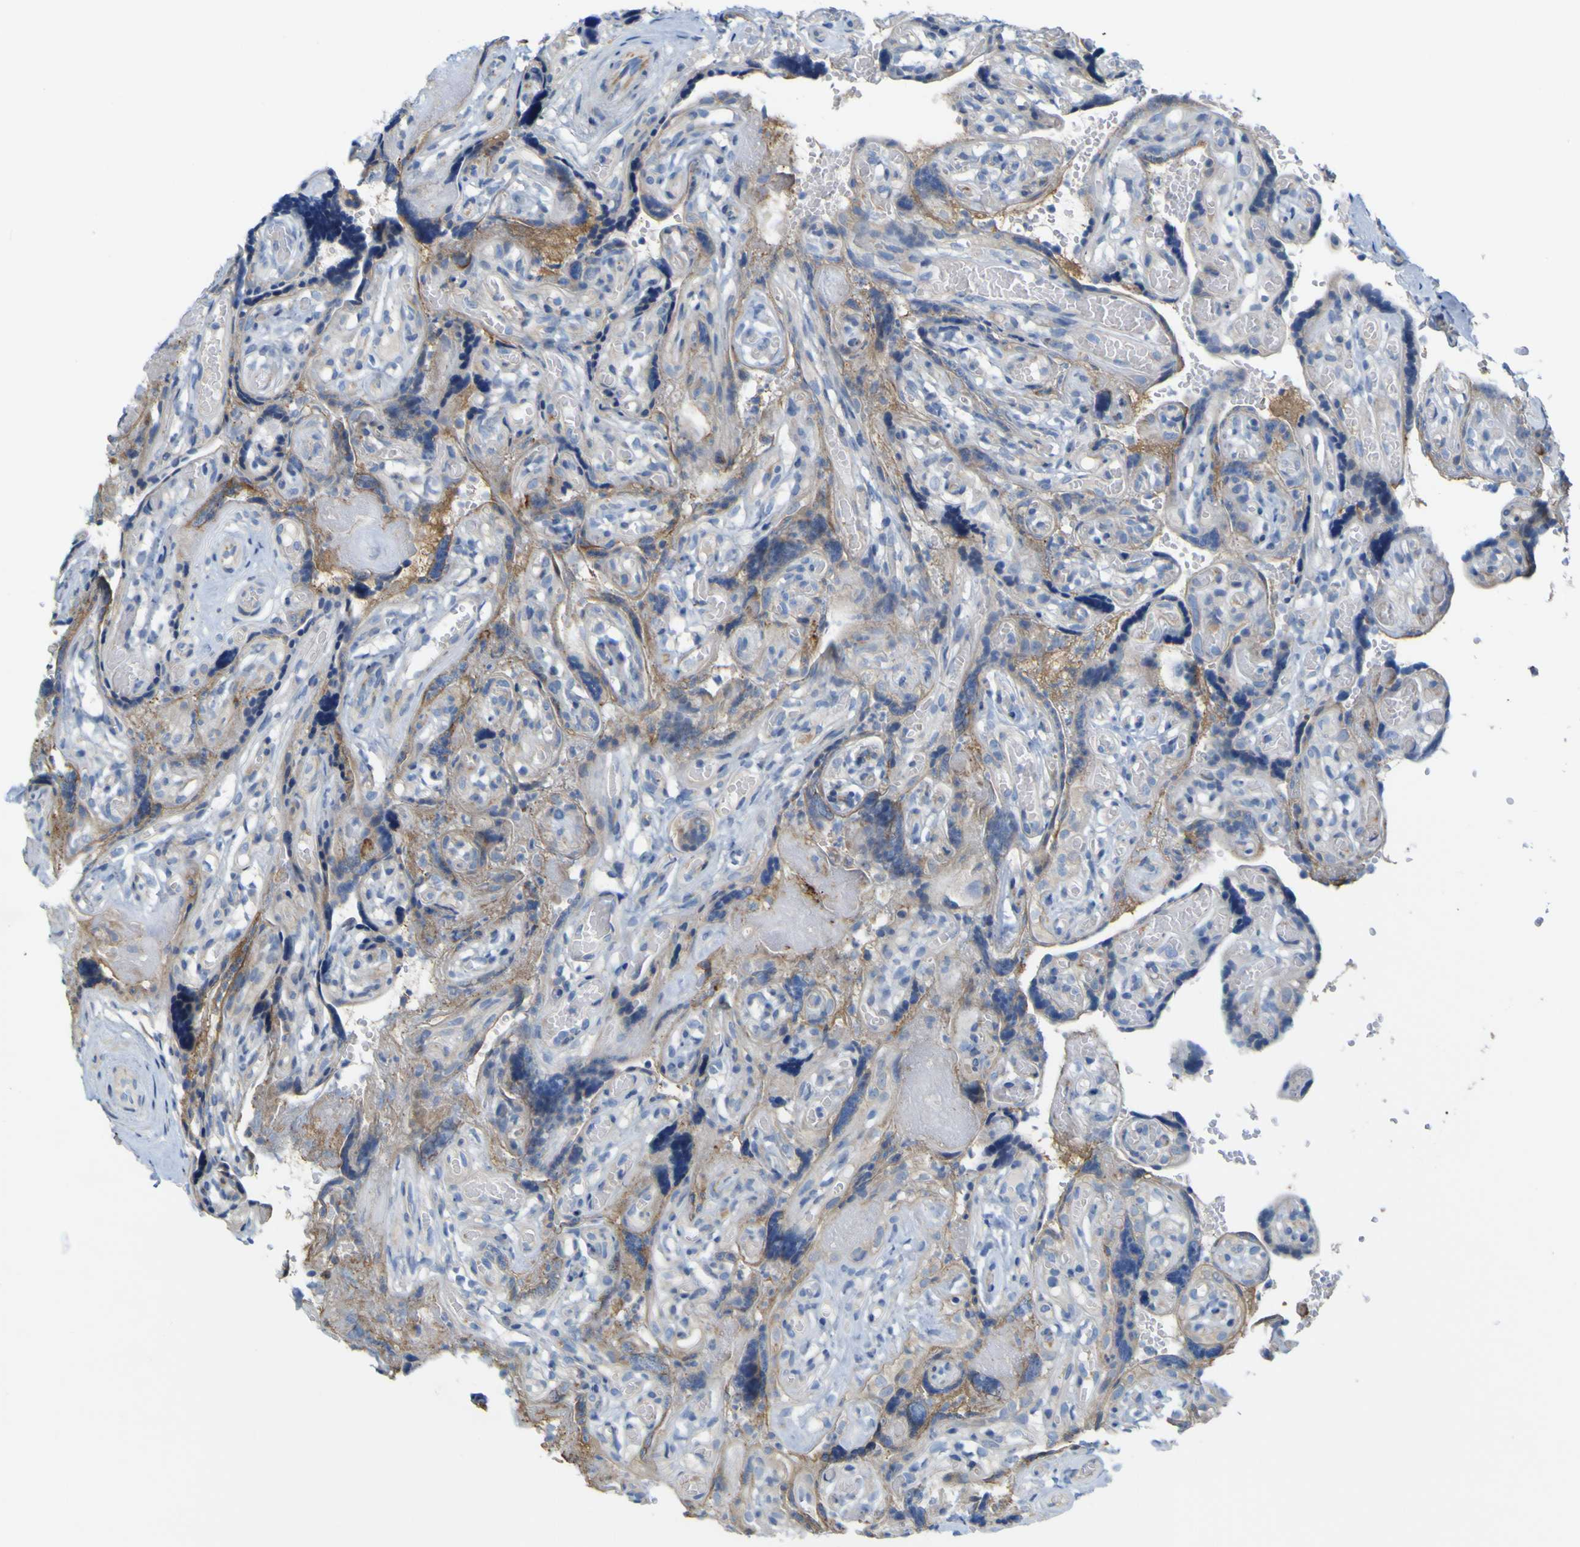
{"staining": {"intensity": "weak", "quantity": ">75%", "location": "cytoplasmic/membranous"}, "tissue": "placenta", "cell_type": "Decidual cells", "image_type": "normal", "snomed": [{"axis": "morphology", "description": "Normal tissue, NOS"}, {"axis": "topography", "description": "Placenta"}], "caption": "Placenta stained with immunohistochemistry (IHC) reveals weak cytoplasmic/membranous staining in approximately >75% of decidual cells.", "gene": "MYEOV", "patient": {"sex": "female", "age": 30}}